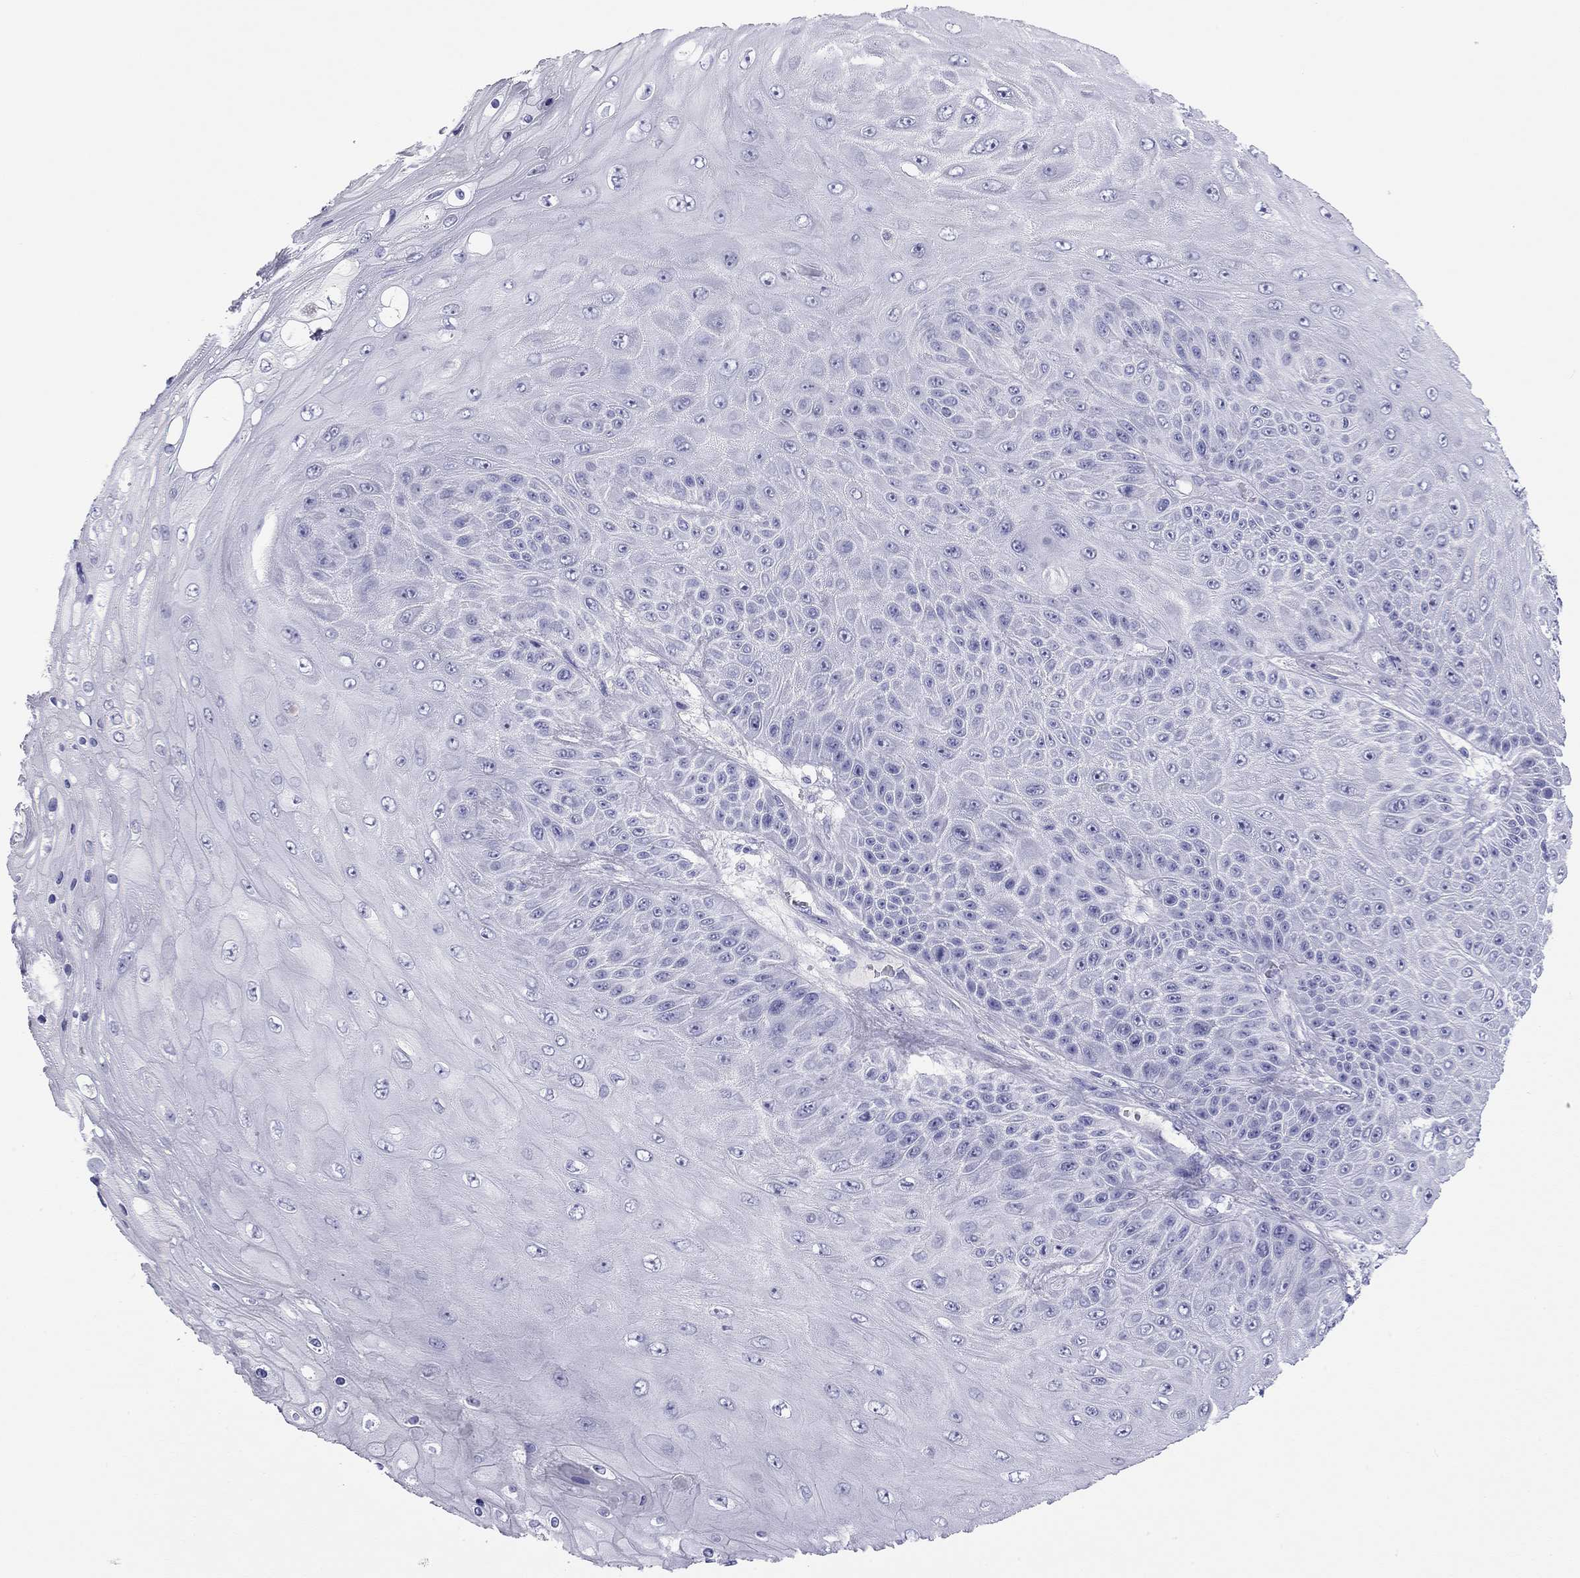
{"staining": {"intensity": "negative", "quantity": "none", "location": "none"}, "tissue": "skin cancer", "cell_type": "Tumor cells", "image_type": "cancer", "snomed": [{"axis": "morphology", "description": "Squamous cell carcinoma, NOS"}, {"axis": "topography", "description": "Skin"}], "caption": "This micrograph is of squamous cell carcinoma (skin) stained with immunohistochemistry (IHC) to label a protein in brown with the nuclei are counter-stained blue. There is no staining in tumor cells. (DAB IHC visualized using brightfield microscopy, high magnification).", "gene": "ODF4", "patient": {"sex": "male", "age": 62}}